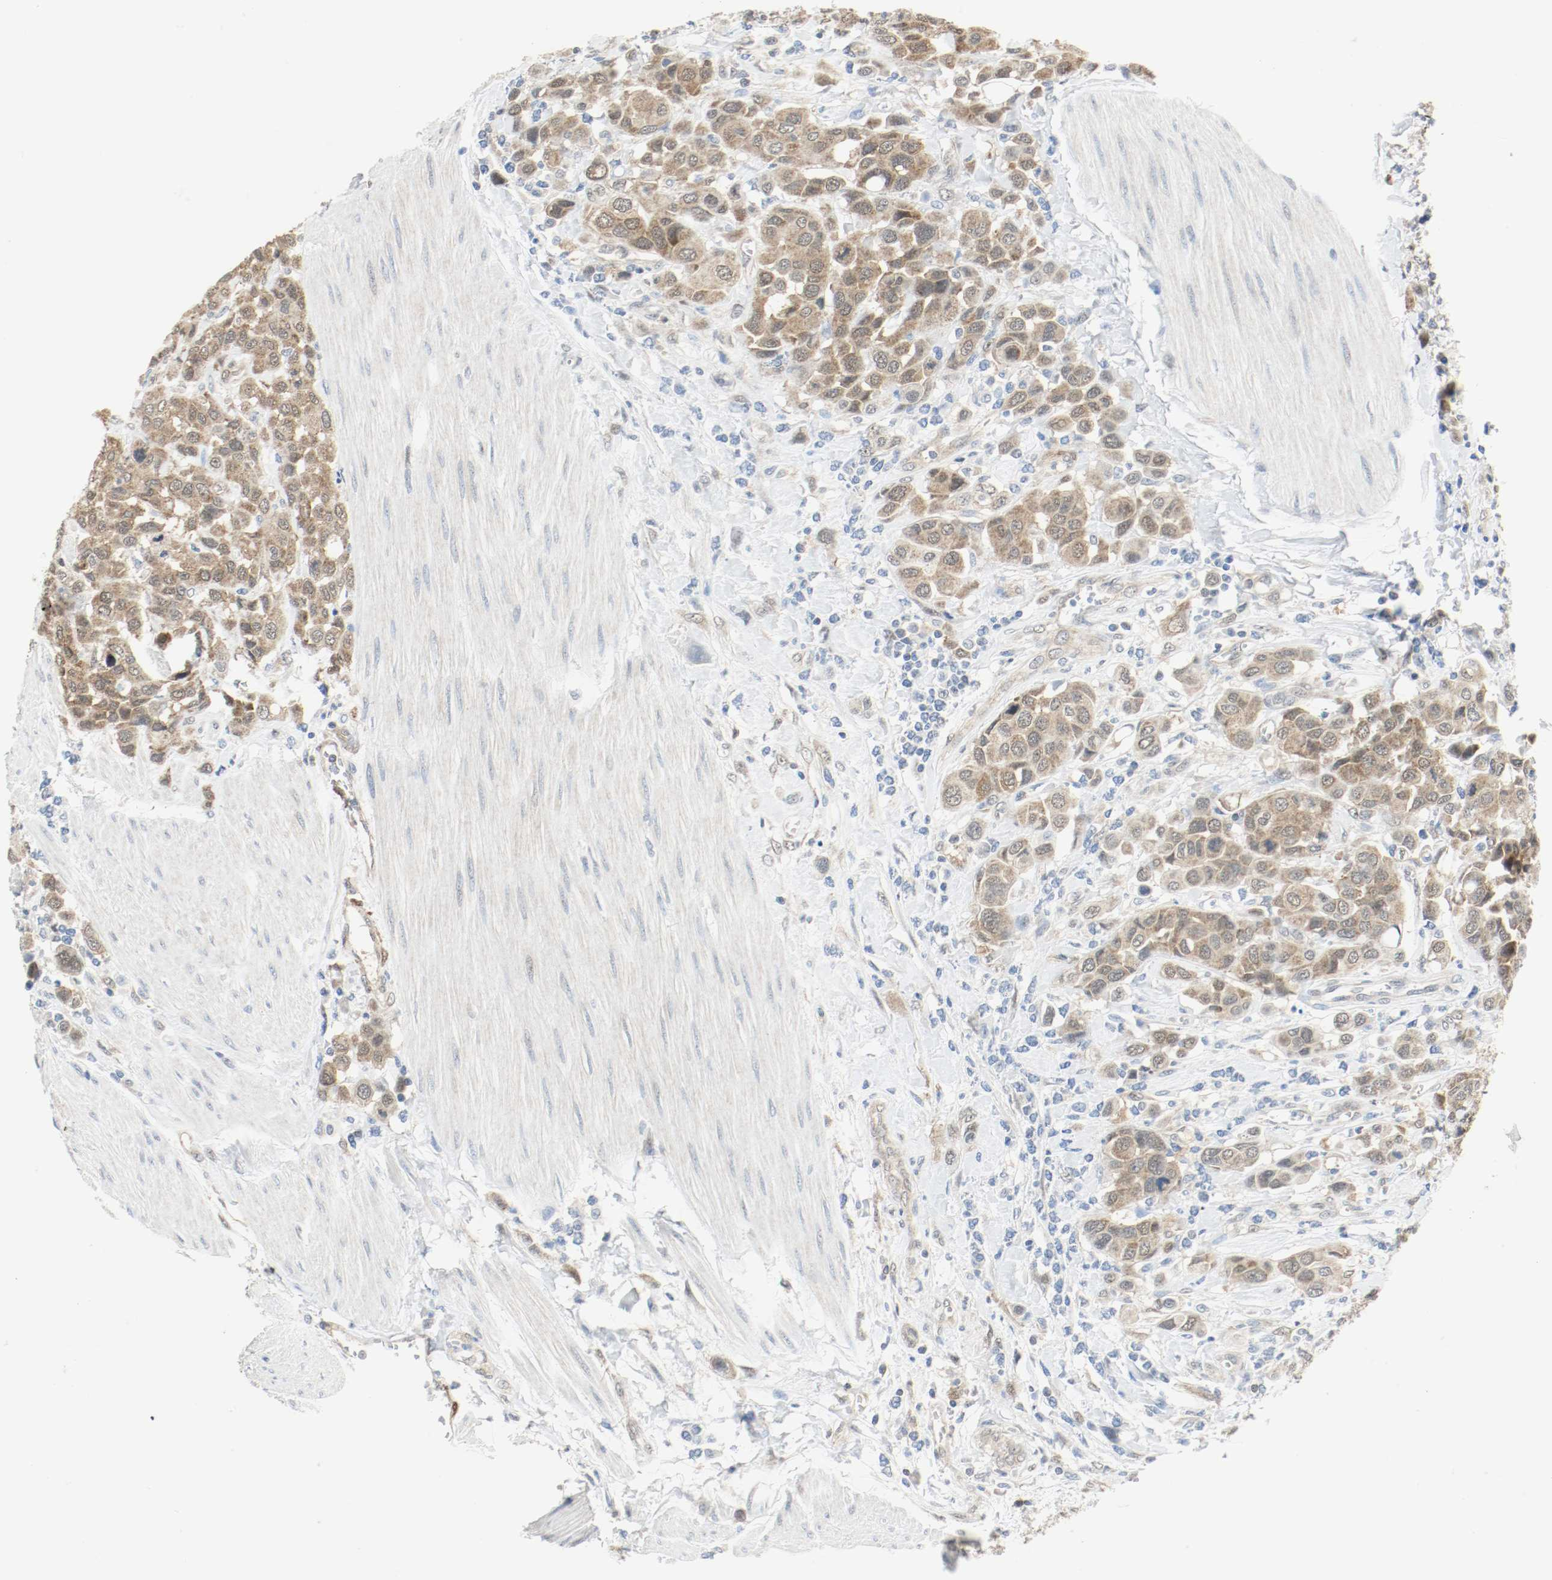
{"staining": {"intensity": "moderate", "quantity": ">75%", "location": "cytoplasmic/membranous,nuclear"}, "tissue": "urothelial cancer", "cell_type": "Tumor cells", "image_type": "cancer", "snomed": [{"axis": "morphology", "description": "Urothelial carcinoma, High grade"}, {"axis": "topography", "description": "Urinary bladder"}], "caption": "Protein staining by IHC exhibits moderate cytoplasmic/membranous and nuclear staining in approximately >75% of tumor cells in urothelial carcinoma (high-grade).", "gene": "PPME1", "patient": {"sex": "male", "age": 50}}